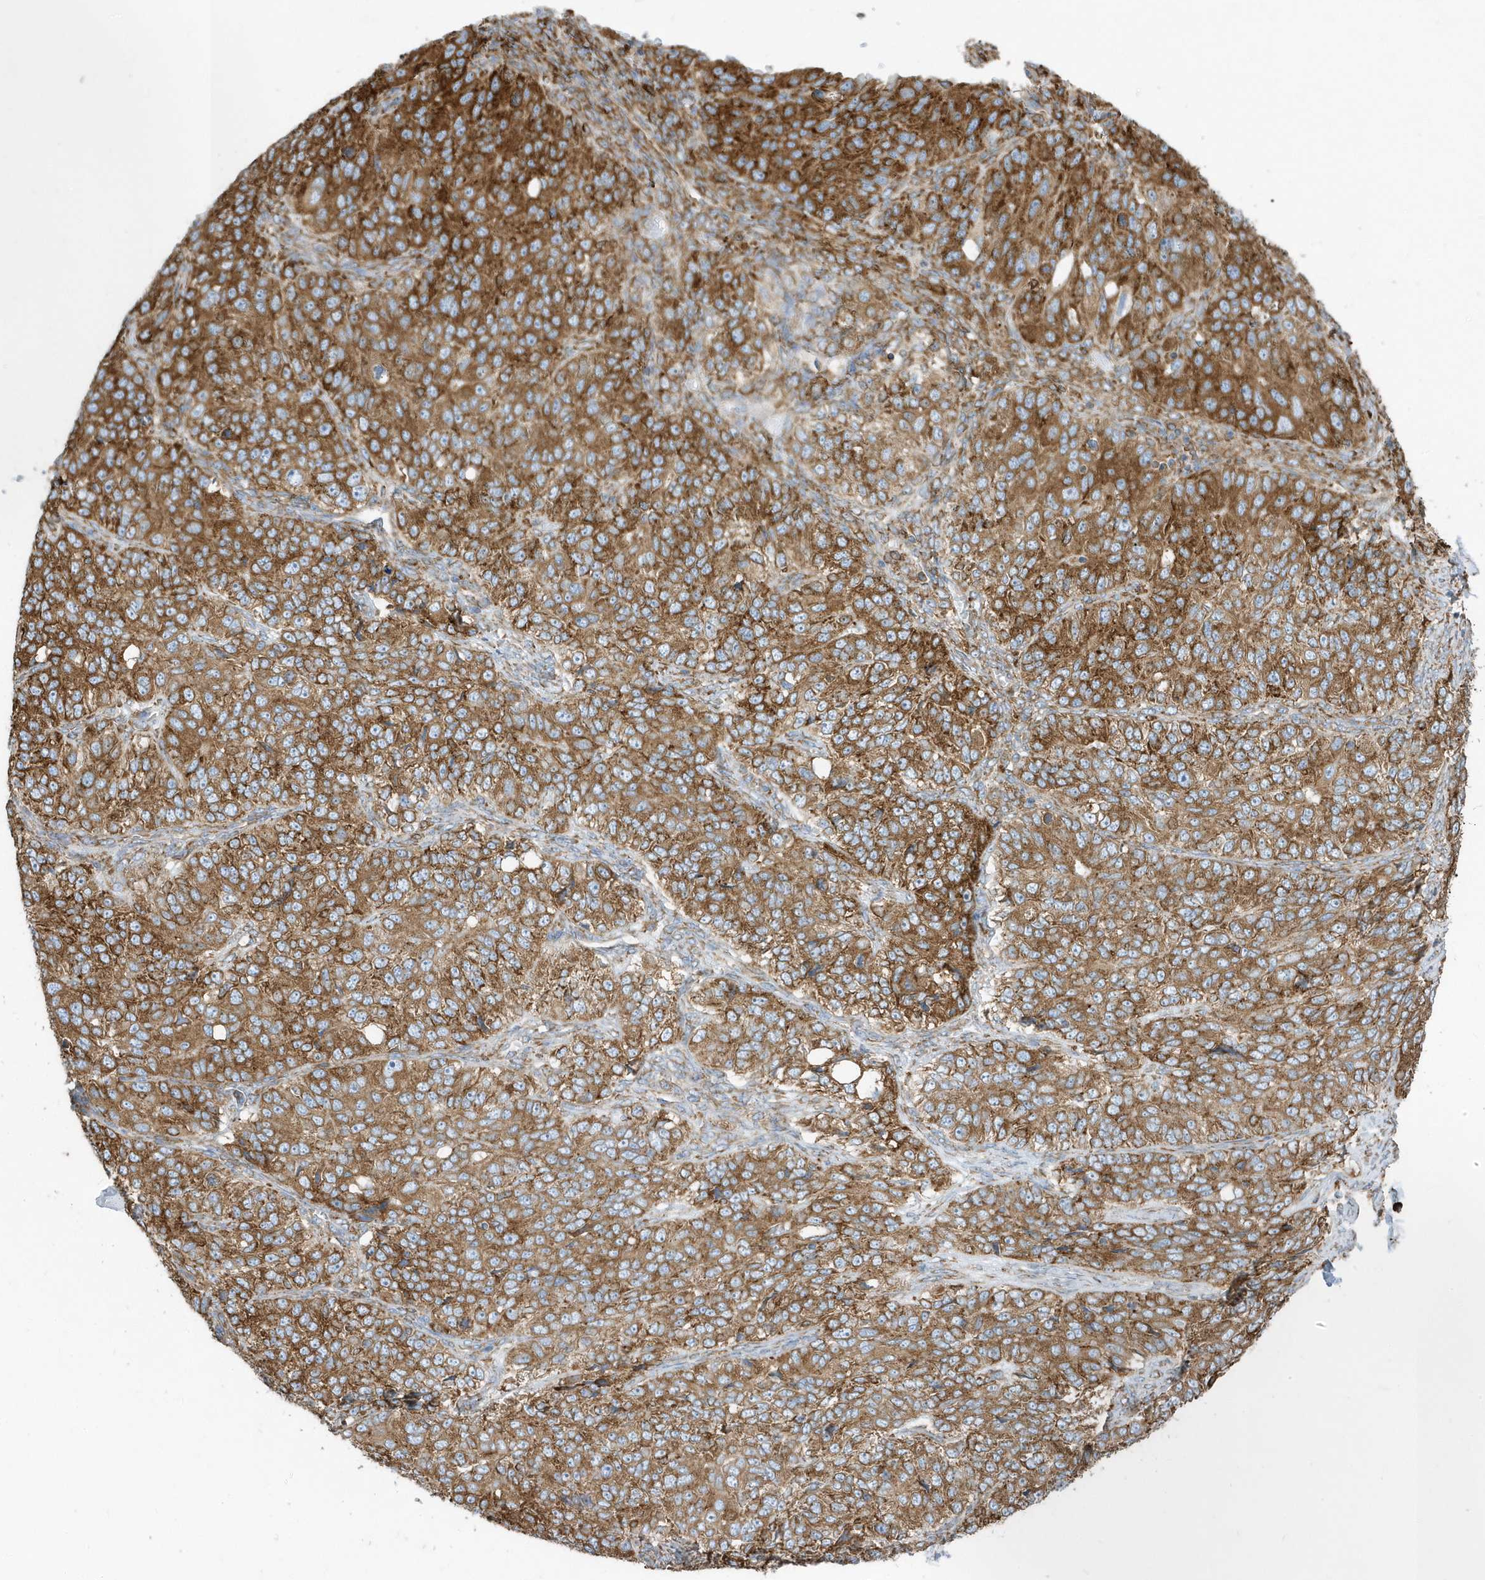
{"staining": {"intensity": "strong", "quantity": ">75%", "location": "cytoplasmic/membranous"}, "tissue": "ovarian cancer", "cell_type": "Tumor cells", "image_type": "cancer", "snomed": [{"axis": "morphology", "description": "Carcinoma, endometroid"}, {"axis": "topography", "description": "Ovary"}], "caption": "The photomicrograph exhibits a brown stain indicating the presence of a protein in the cytoplasmic/membranous of tumor cells in ovarian cancer (endometroid carcinoma). (Stains: DAB in brown, nuclei in blue, Microscopy: brightfield microscopy at high magnification).", "gene": "PDIA6", "patient": {"sex": "female", "age": 51}}